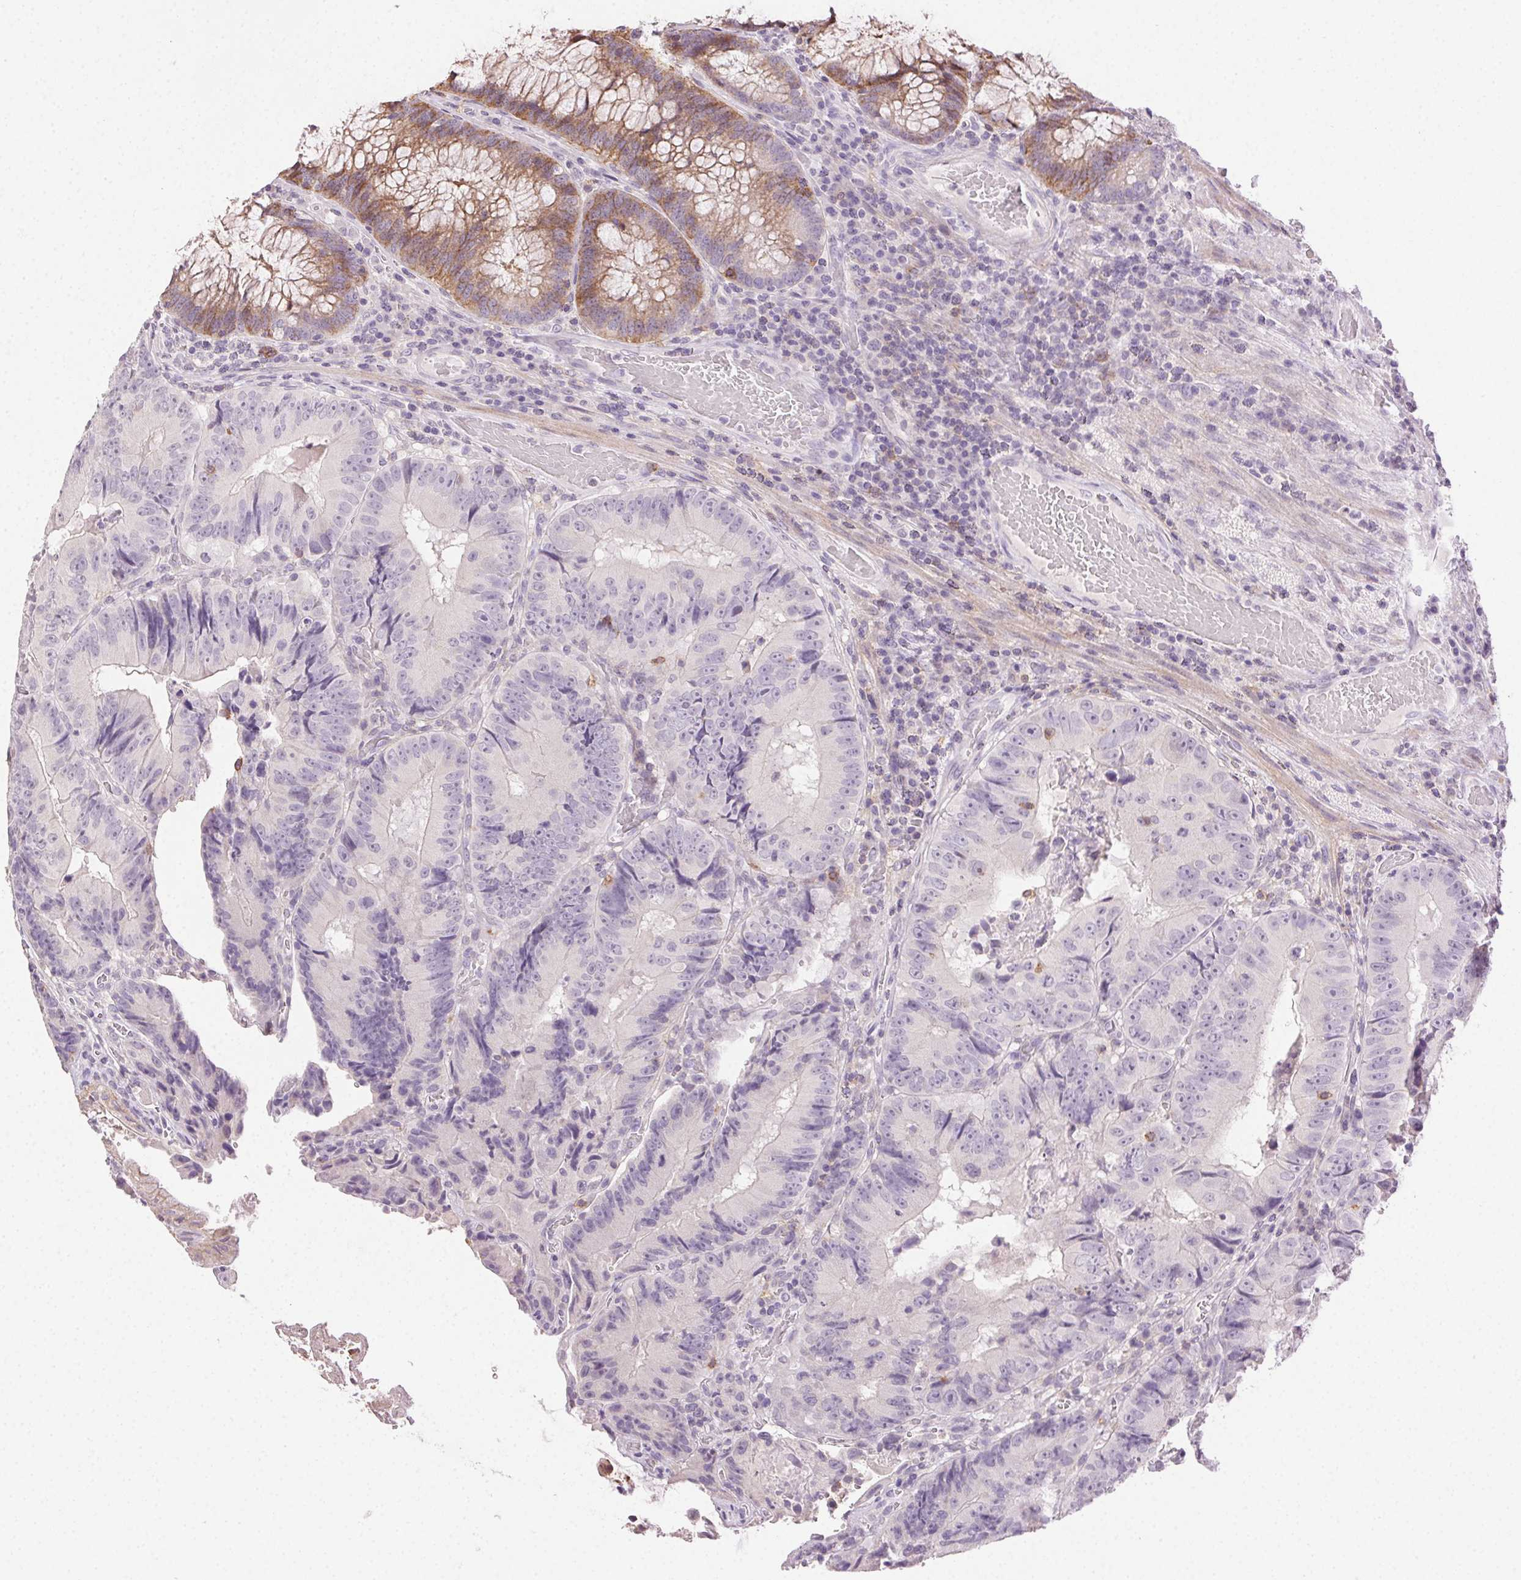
{"staining": {"intensity": "negative", "quantity": "none", "location": "none"}, "tissue": "colorectal cancer", "cell_type": "Tumor cells", "image_type": "cancer", "snomed": [{"axis": "morphology", "description": "Adenocarcinoma, NOS"}, {"axis": "topography", "description": "Colon"}], "caption": "Immunohistochemistry (IHC) photomicrograph of colorectal cancer (adenocarcinoma) stained for a protein (brown), which displays no staining in tumor cells.", "gene": "AKAP5", "patient": {"sex": "female", "age": 86}}